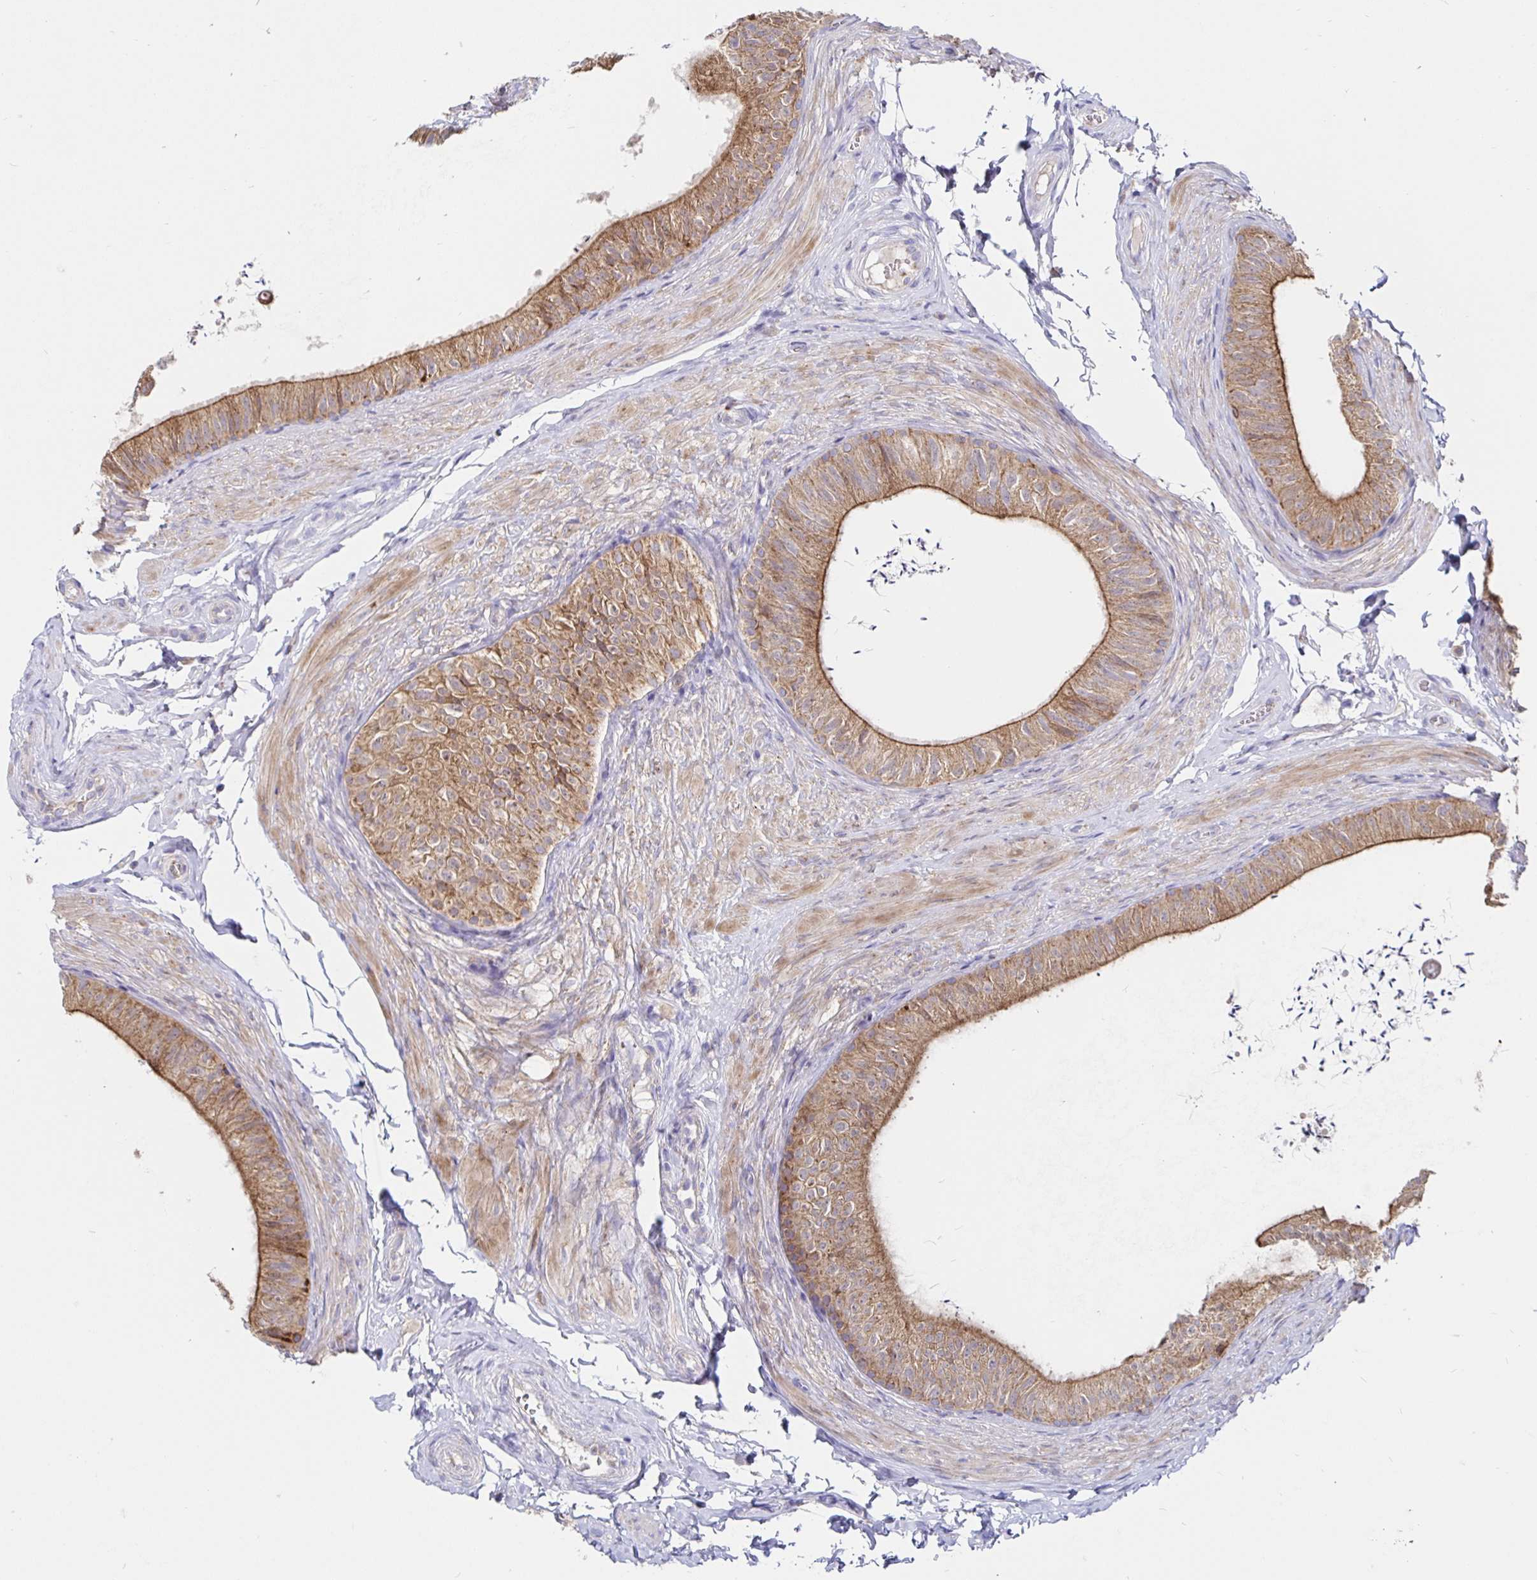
{"staining": {"intensity": "moderate", "quantity": ">75%", "location": "cytoplasmic/membranous"}, "tissue": "epididymis", "cell_type": "Glandular cells", "image_type": "normal", "snomed": [{"axis": "morphology", "description": "Normal tissue, NOS"}, {"axis": "topography", "description": "Epididymis, spermatic cord, NOS"}, {"axis": "topography", "description": "Epididymis"}, {"axis": "topography", "description": "Peripheral nerve tissue"}], "caption": "This is a micrograph of IHC staining of normal epididymis, which shows moderate positivity in the cytoplasmic/membranous of glandular cells.", "gene": "PRDX3", "patient": {"sex": "male", "age": 29}}